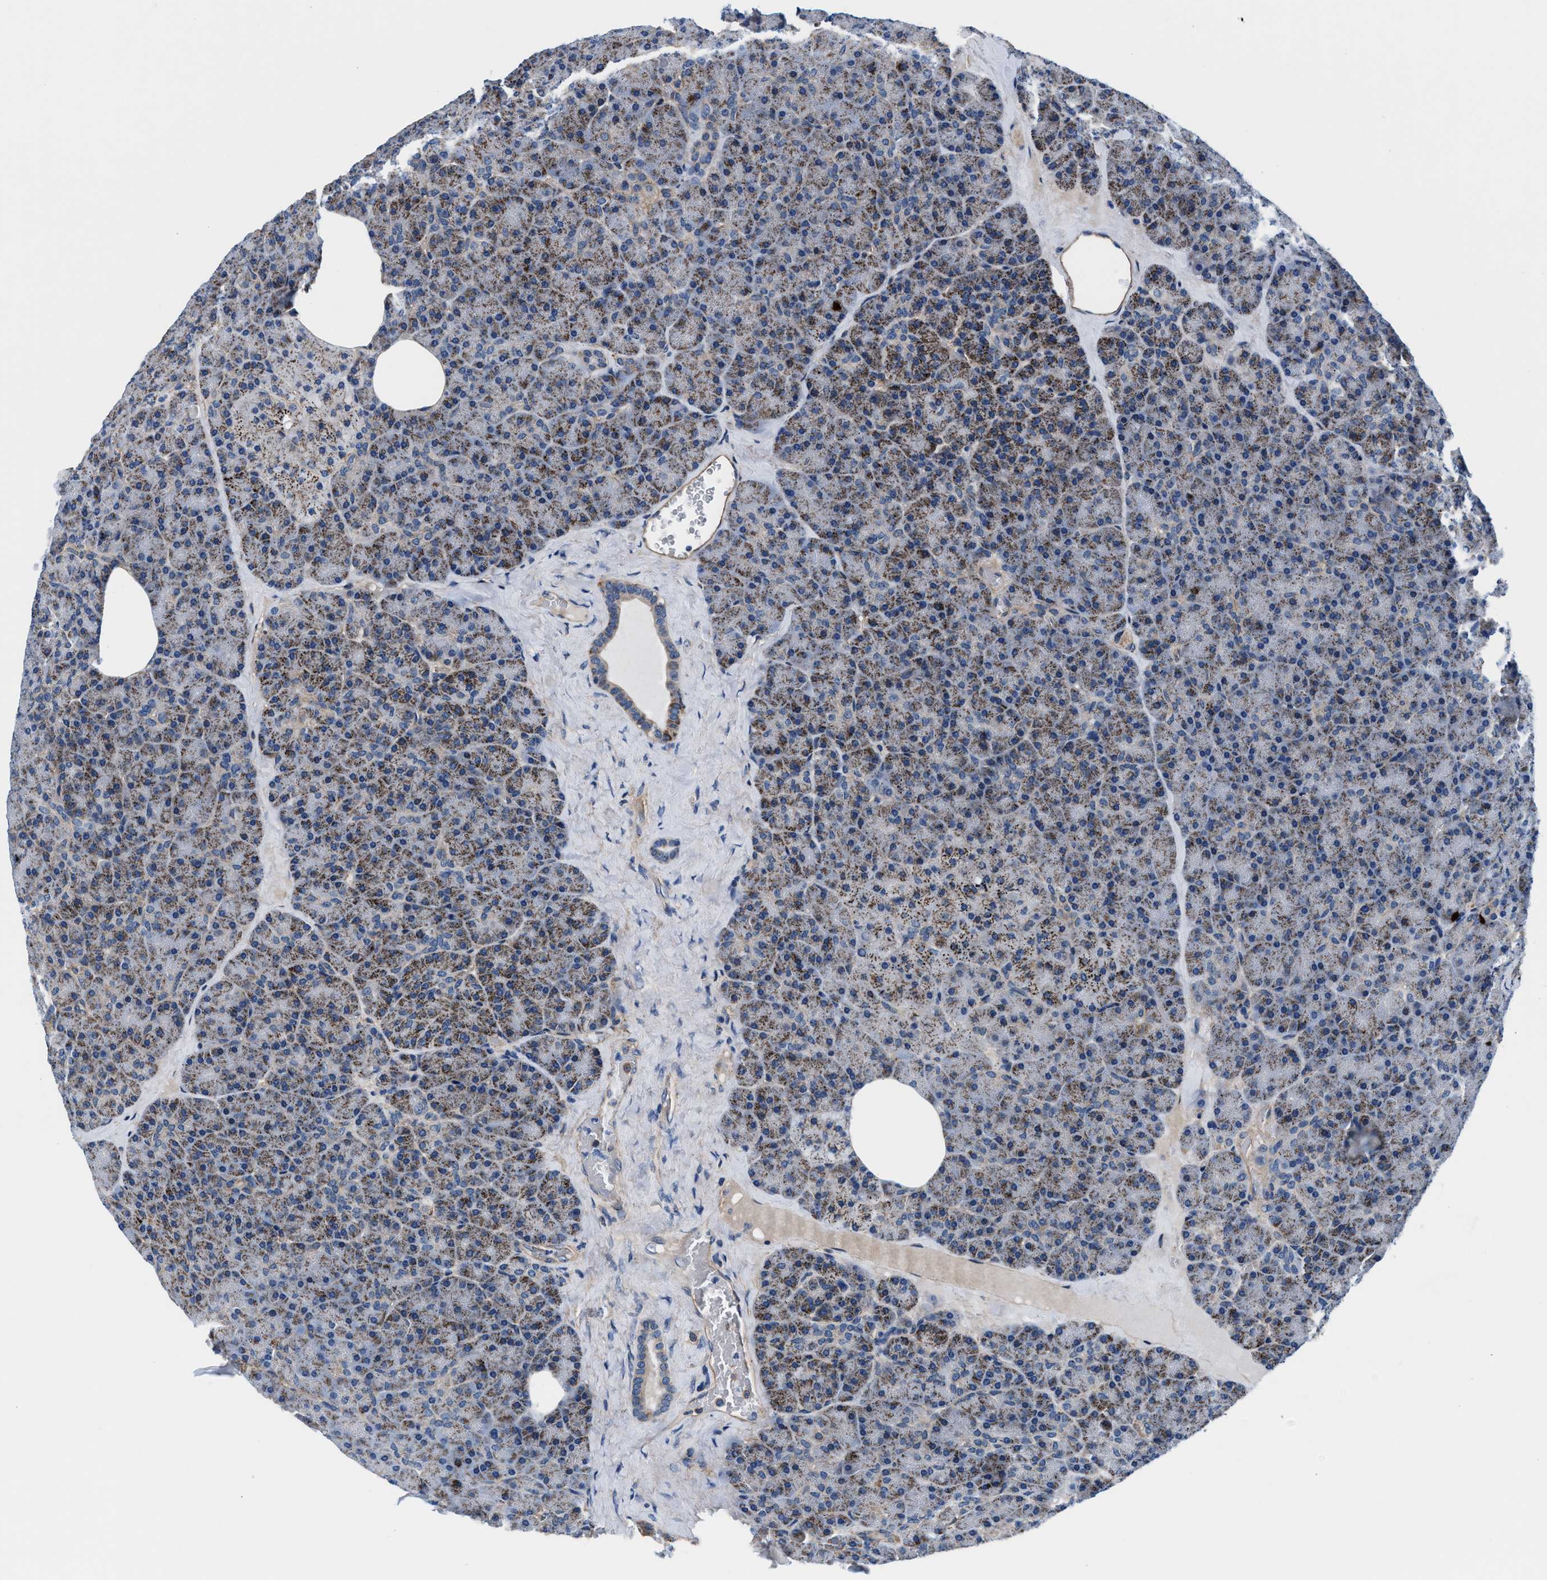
{"staining": {"intensity": "moderate", "quantity": ">75%", "location": "cytoplasmic/membranous"}, "tissue": "pancreas", "cell_type": "Exocrine glandular cells", "image_type": "normal", "snomed": [{"axis": "morphology", "description": "Normal tissue, NOS"}, {"axis": "morphology", "description": "Carcinoid, malignant, NOS"}, {"axis": "topography", "description": "Pancreas"}], "caption": "This histopathology image shows immunohistochemistry staining of normal pancreas, with medium moderate cytoplasmic/membranous staining in approximately >75% of exocrine glandular cells.", "gene": "NKTR", "patient": {"sex": "female", "age": 35}}